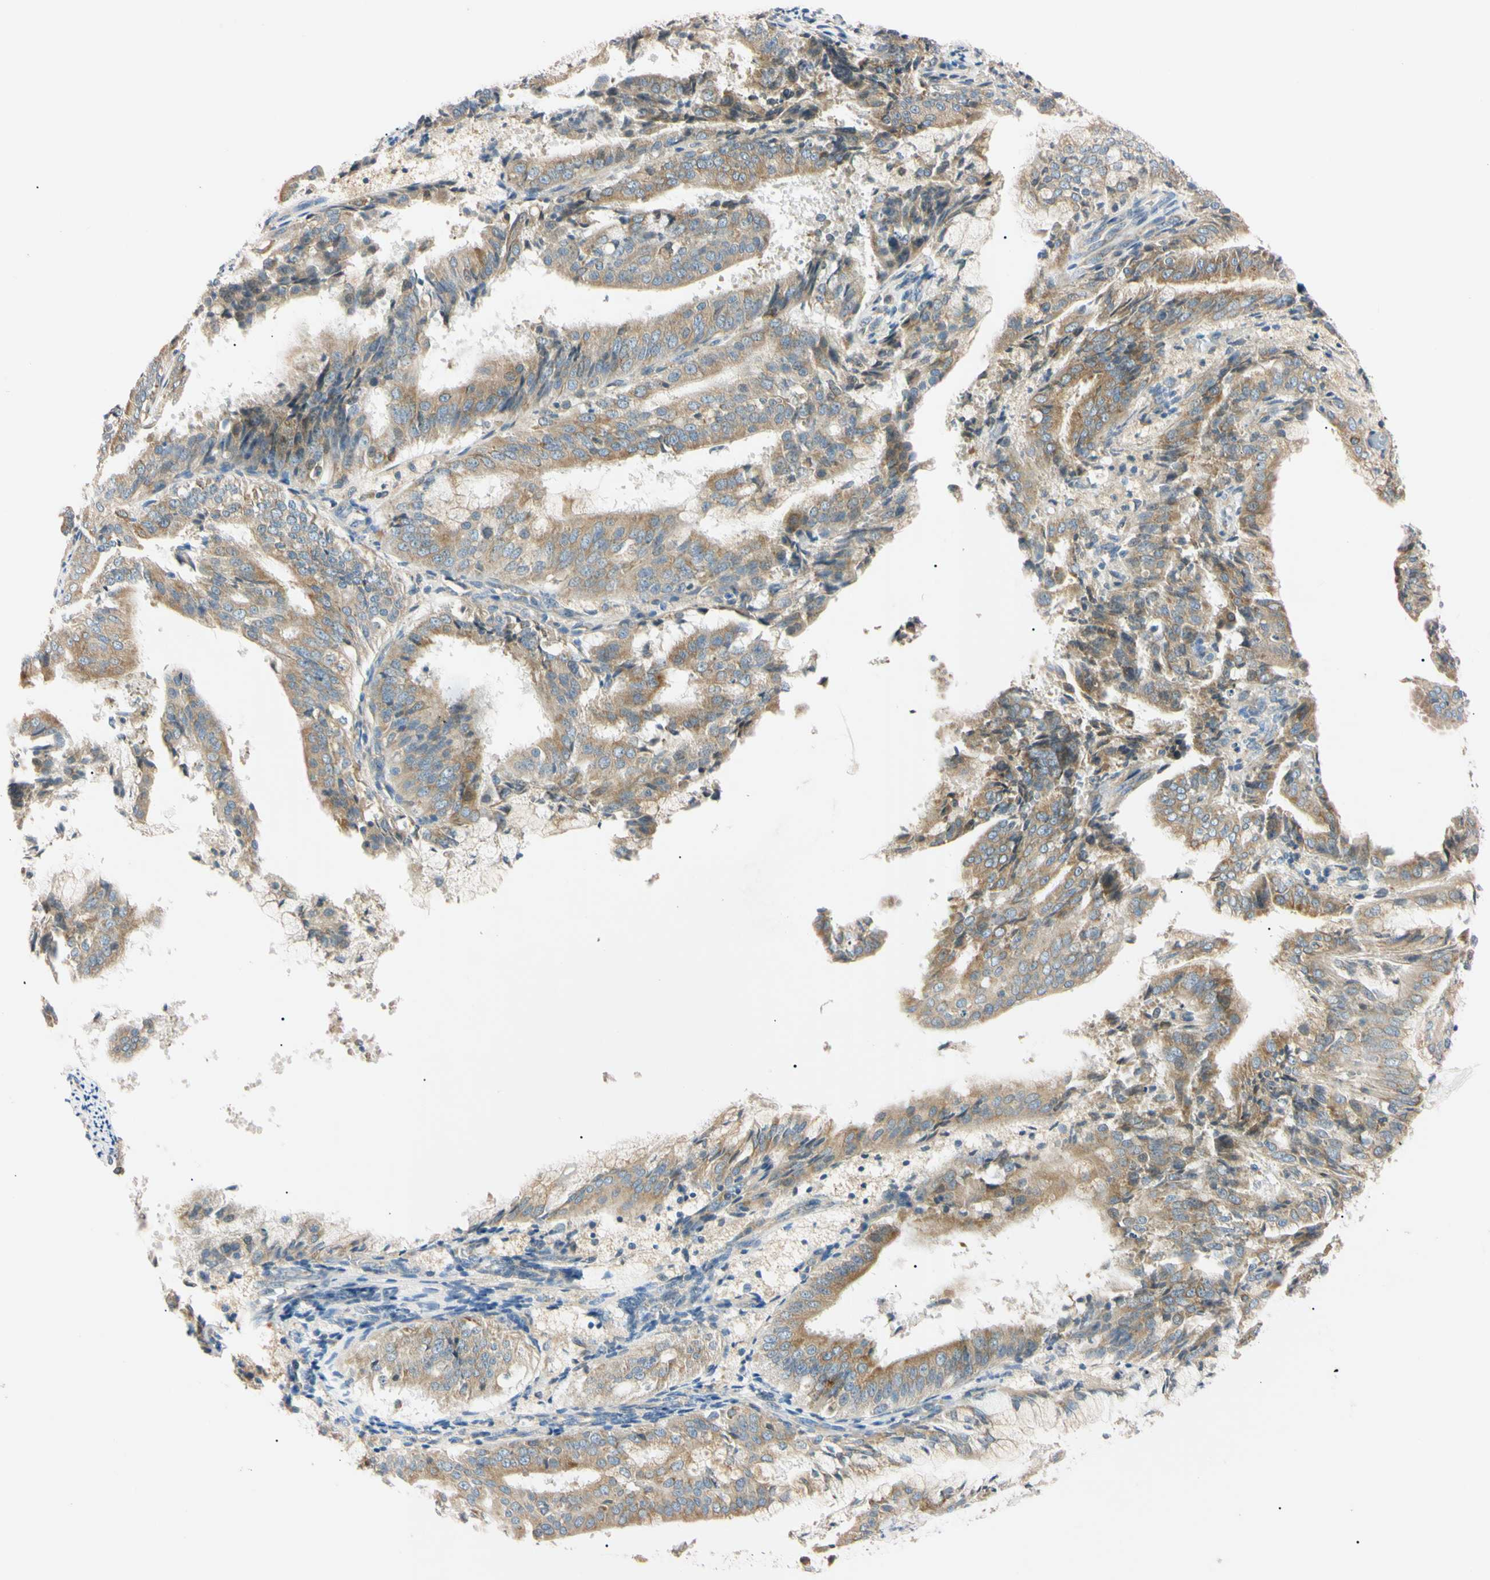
{"staining": {"intensity": "moderate", "quantity": ">75%", "location": "cytoplasmic/membranous"}, "tissue": "endometrial cancer", "cell_type": "Tumor cells", "image_type": "cancer", "snomed": [{"axis": "morphology", "description": "Adenocarcinoma, NOS"}, {"axis": "topography", "description": "Endometrium"}], "caption": "A histopathology image showing moderate cytoplasmic/membranous staining in approximately >75% of tumor cells in endometrial cancer, as visualized by brown immunohistochemical staining.", "gene": "DNAJB12", "patient": {"sex": "female", "age": 63}}